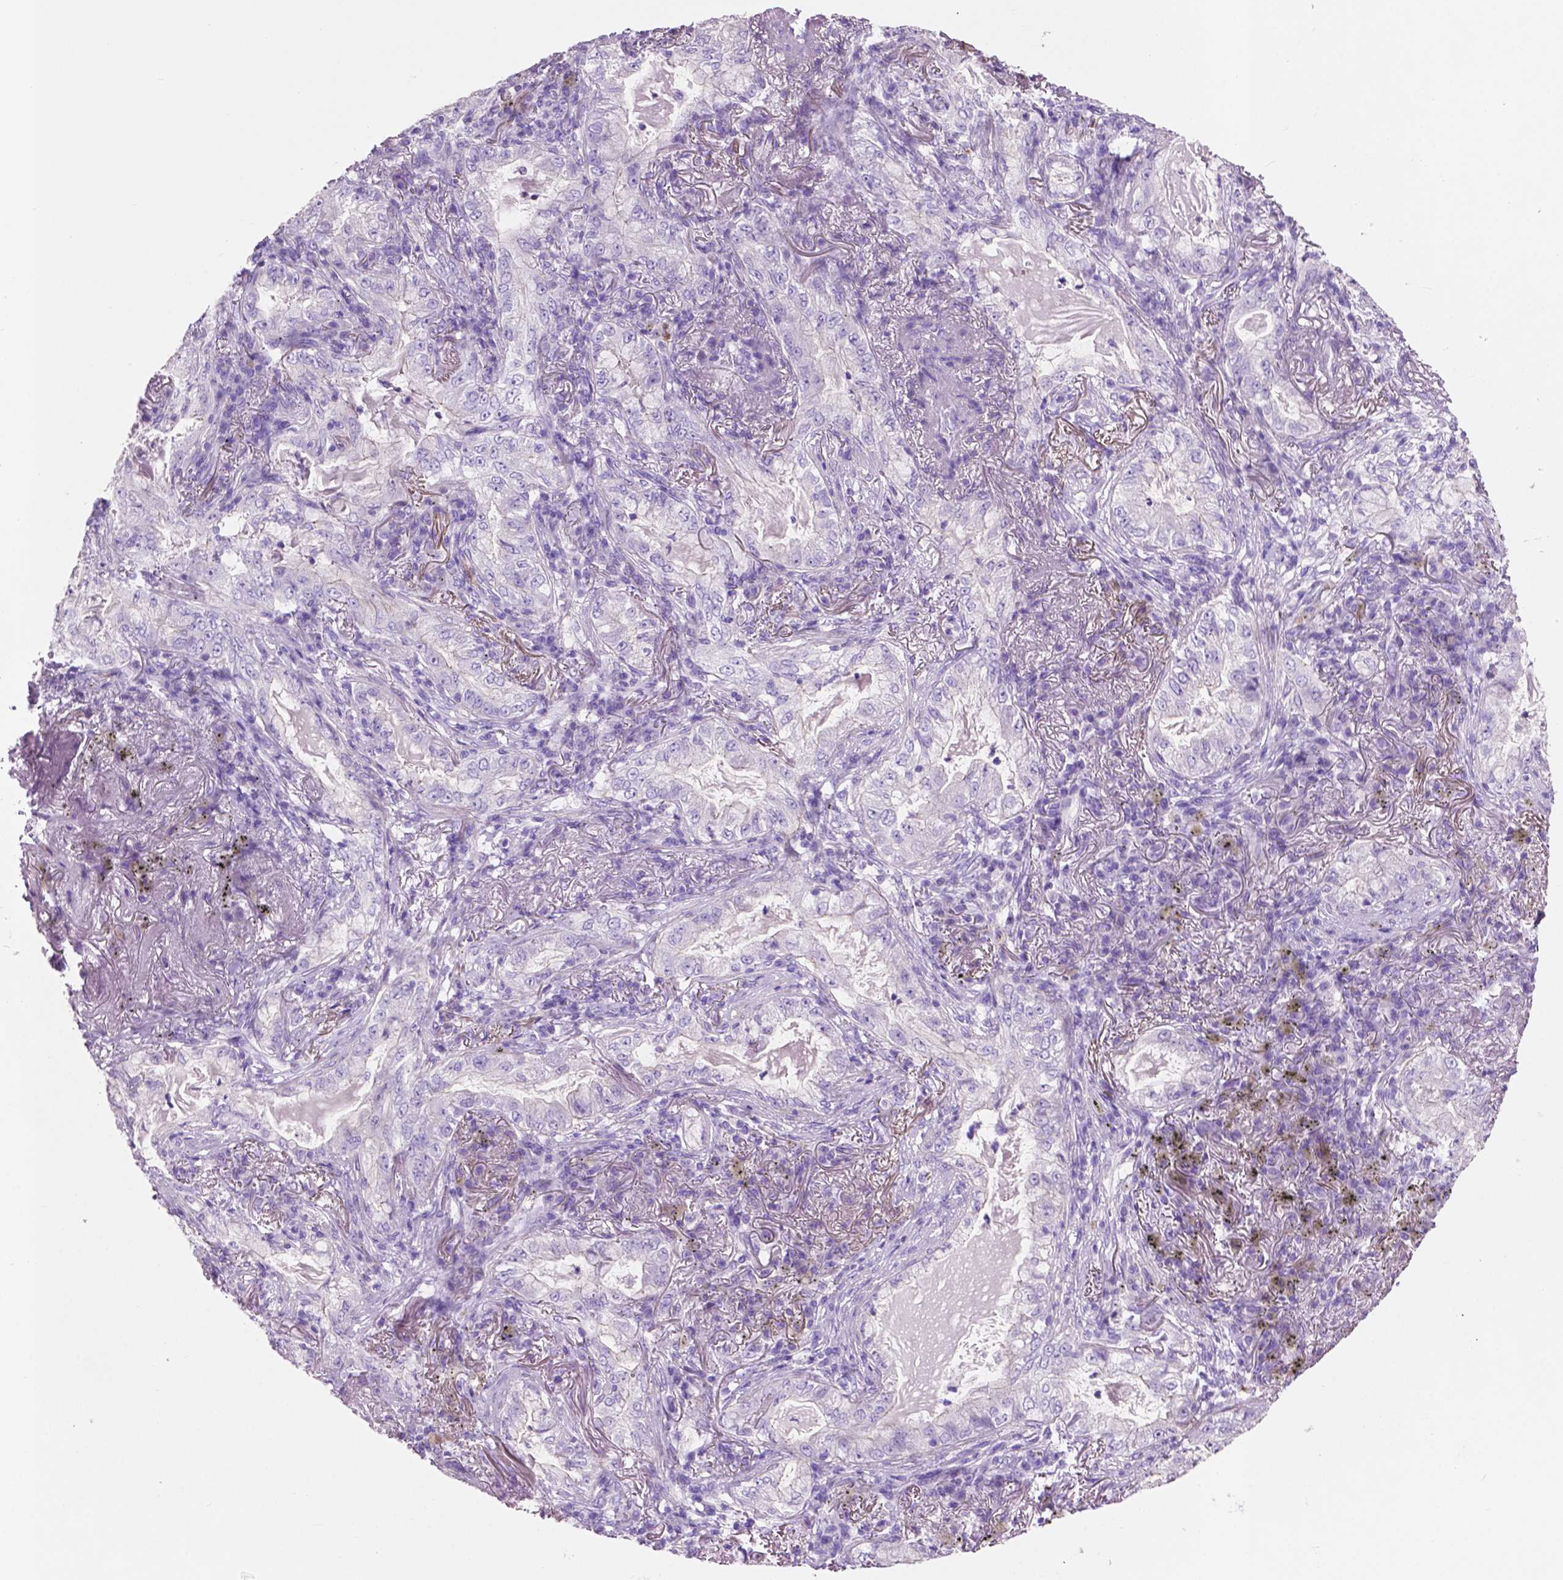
{"staining": {"intensity": "negative", "quantity": "none", "location": "none"}, "tissue": "lung cancer", "cell_type": "Tumor cells", "image_type": "cancer", "snomed": [{"axis": "morphology", "description": "Adenocarcinoma, NOS"}, {"axis": "topography", "description": "Lung"}], "caption": "There is no significant staining in tumor cells of lung cancer (adenocarcinoma).", "gene": "CLDN17", "patient": {"sex": "female", "age": 73}}